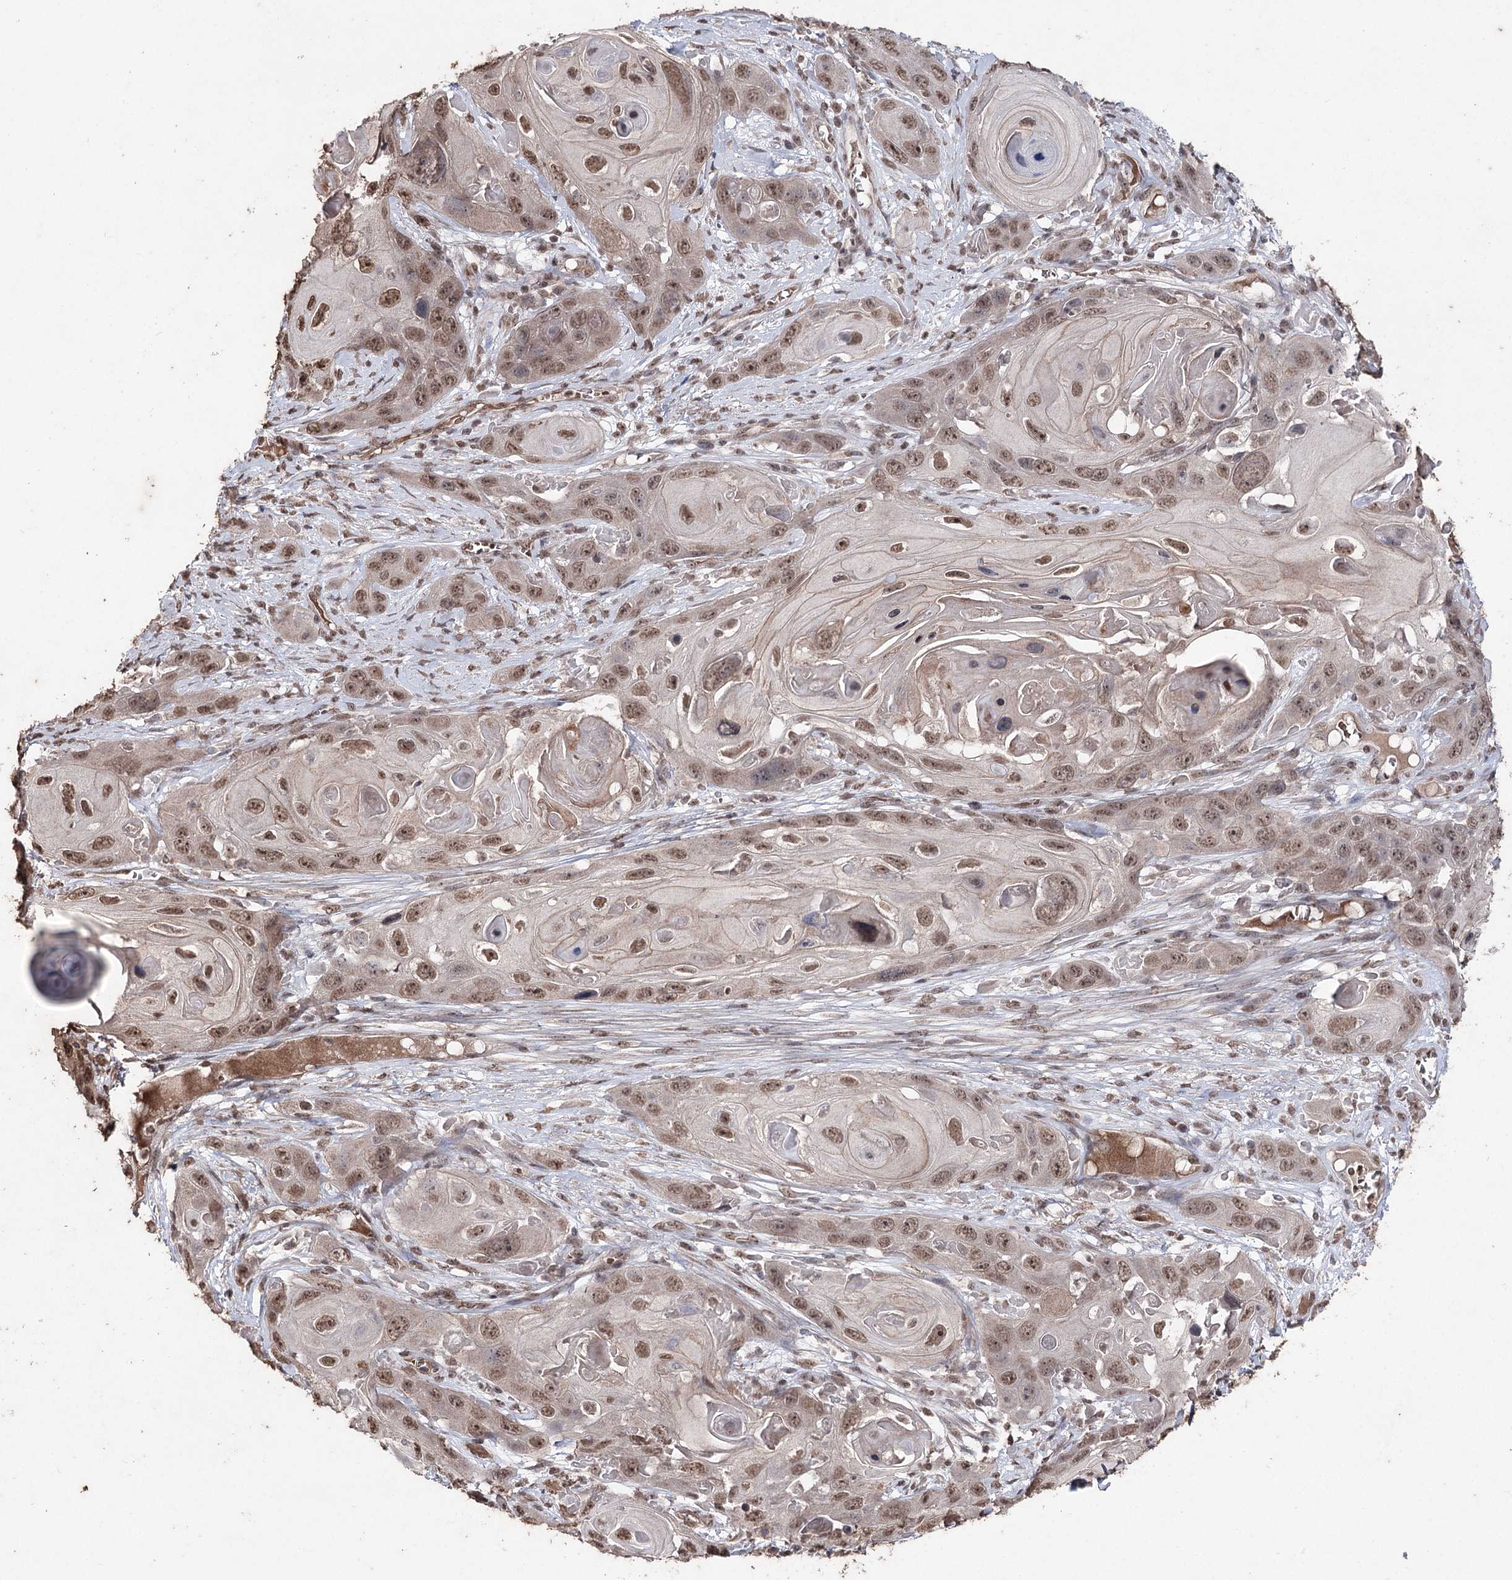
{"staining": {"intensity": "moderate", "quantity": ">75%", "location": "nuclear"}, "tissue": "skin cancer", "cell_type": "Tumor cells", "image_type": "cancer", "snomed": [{"axis": "morphology", "description": "Squamous cell carcinoma, NOS"}, {"axis": "topography", "description": "Skin"}], "caption": "This micrograph shows immunohistochemistry (IHC) staining of human skin cancer, with medium moderate nuclear positivity in approximately >75% of tumor cells.", "gene": "ATG14", "patient": {"sex": "male", "age": 55}}